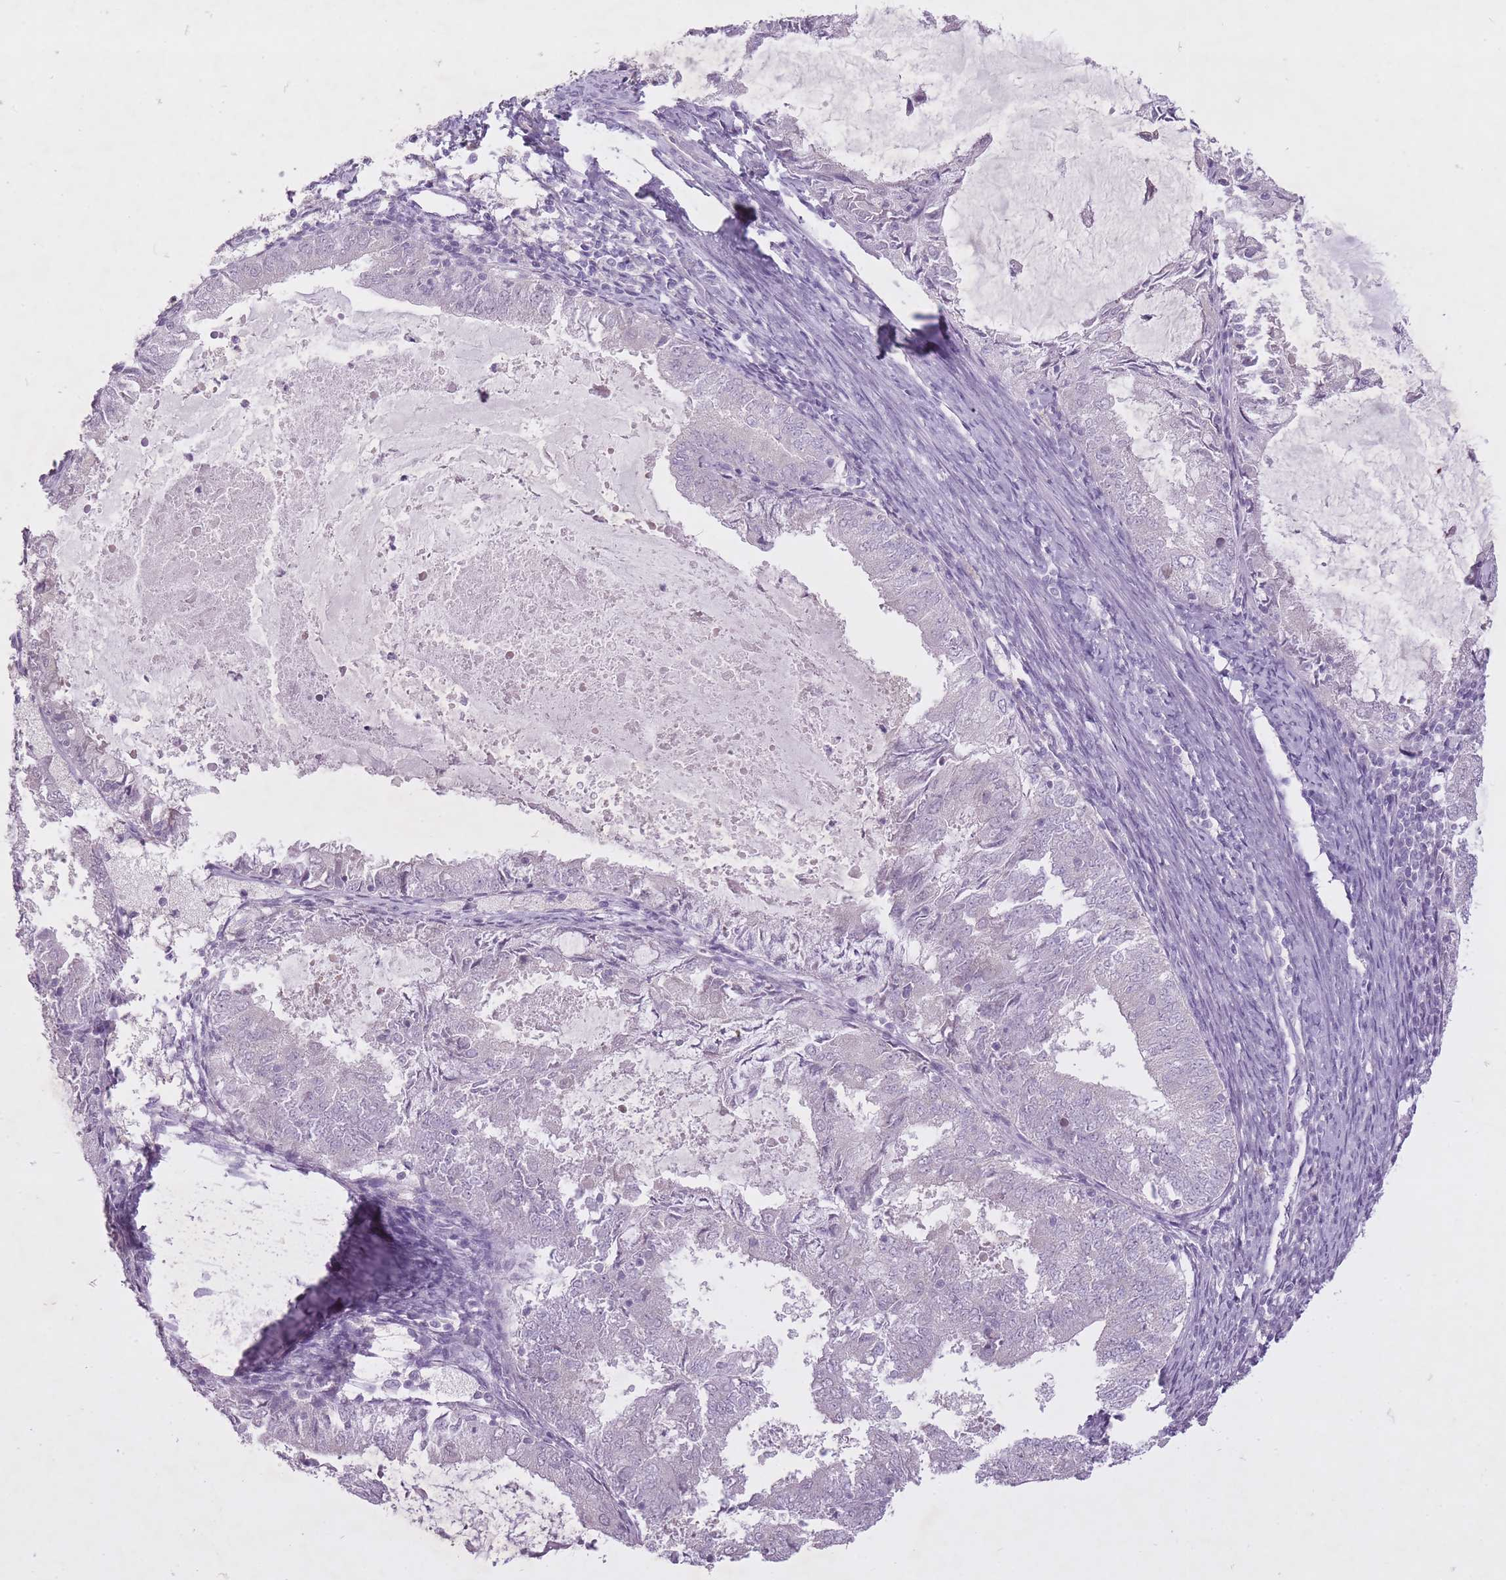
{"staining": {"intensity": "negative", "quantity": "none", "location": "none"}, "tissue": "endometrial cancer", "cell_type": "Tumor cells", "image_type": "cancer", "snomed": [{"axis": "morphology", "description": "Adenocarcinoma, NOS"}, {"axis": "topography", "description": "Endometrium"}], "caption": "DAB immunohistochemical staining of endometrial cancer exhibits no significant staining in tumor cells. (DAB immunohistochemistry visualized using brightfield microscopy, high magnification).", "gene": "FAM43B", "patient": {"sex": "female", "age": 57}}